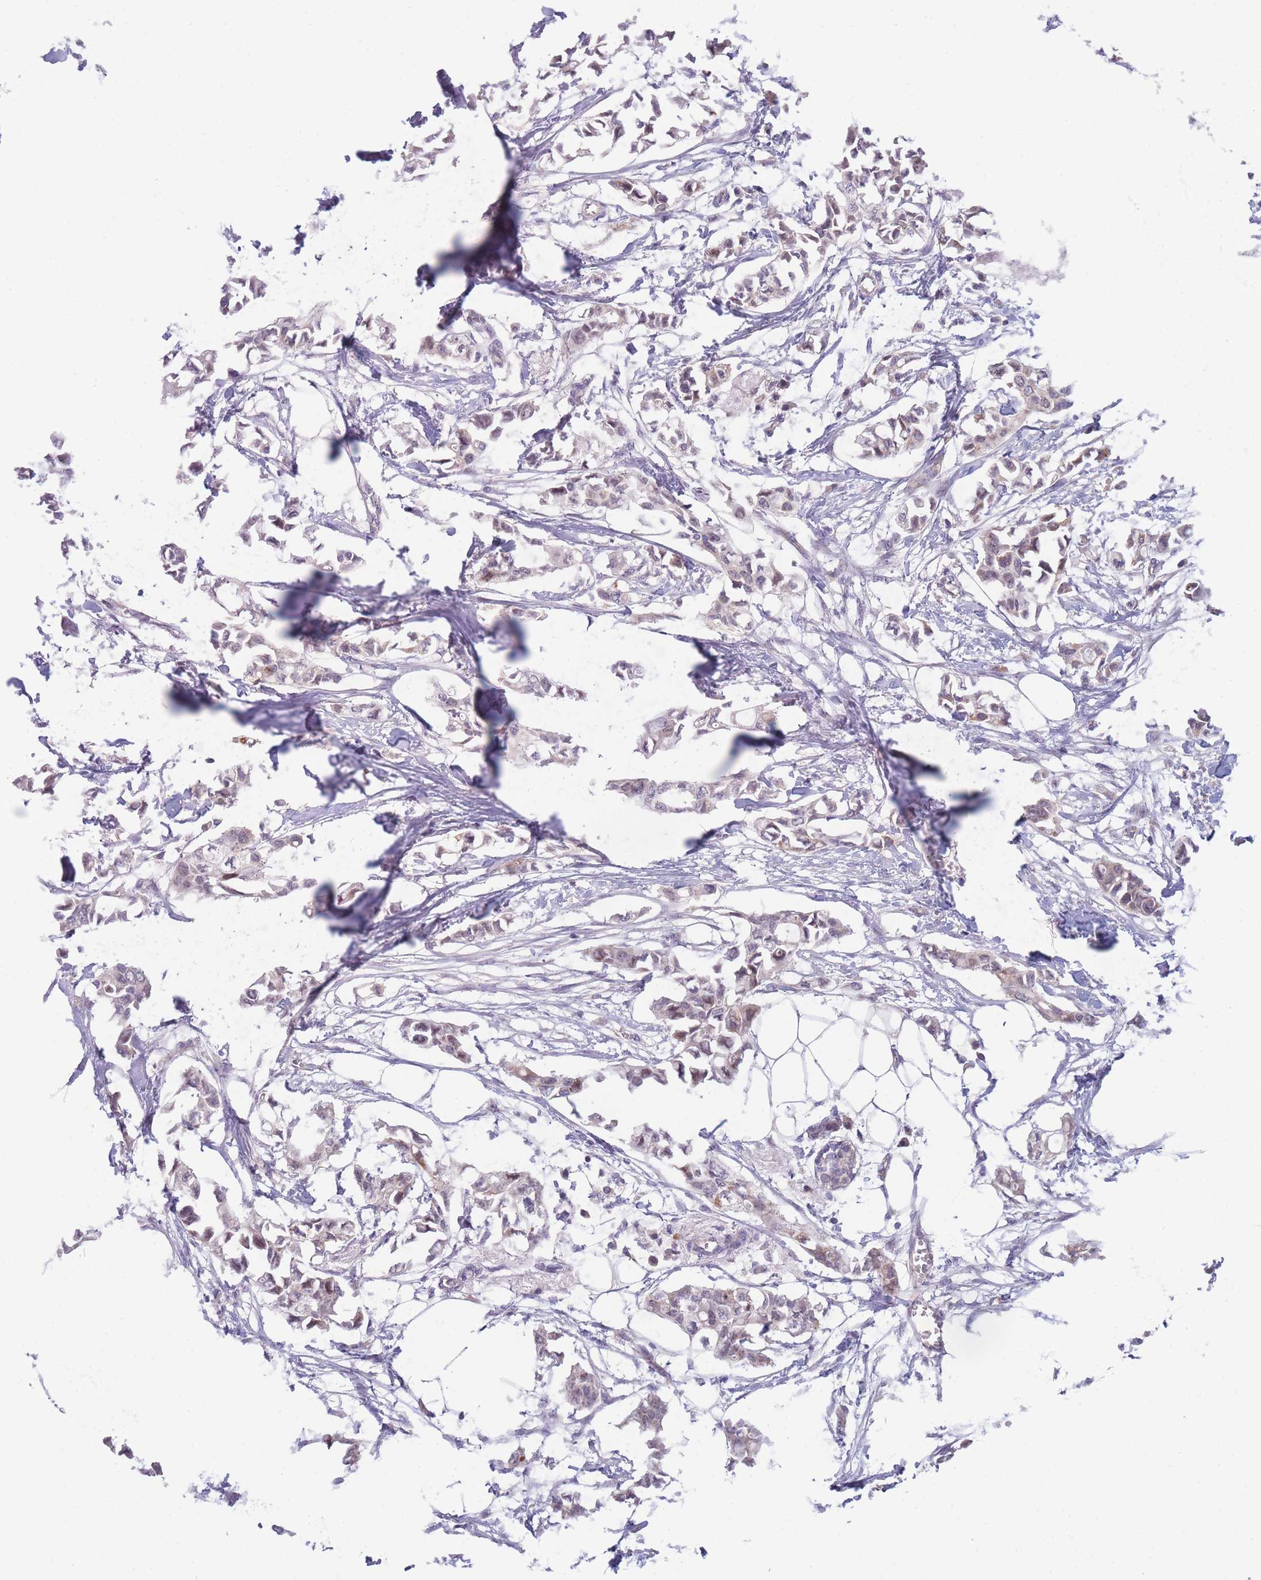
{"staining": {"intensity": "weak", "quantity": "25%-75%", "location": "cytoplasmic/membranous"}, "tissue": "breast cancer", "cell_type": "Tumor cells", "image_type": "cancer", "snomed": [{"axis": "morphology", "description": "Duct carcinoma"}, {"axis": "topography", "description": "Breast"}], "caption": "Breast infiltrating ductal carcinoma tissue displays weak cytoplasmic/membranous expression in about 25%-75% of tumor cells Using DAB (brown) and hematoxylin (blue) stains, captured at high magnification using brightfield microscopy.", "gene": "DDX49", "patient": {"sex": "female", "age": 41}}